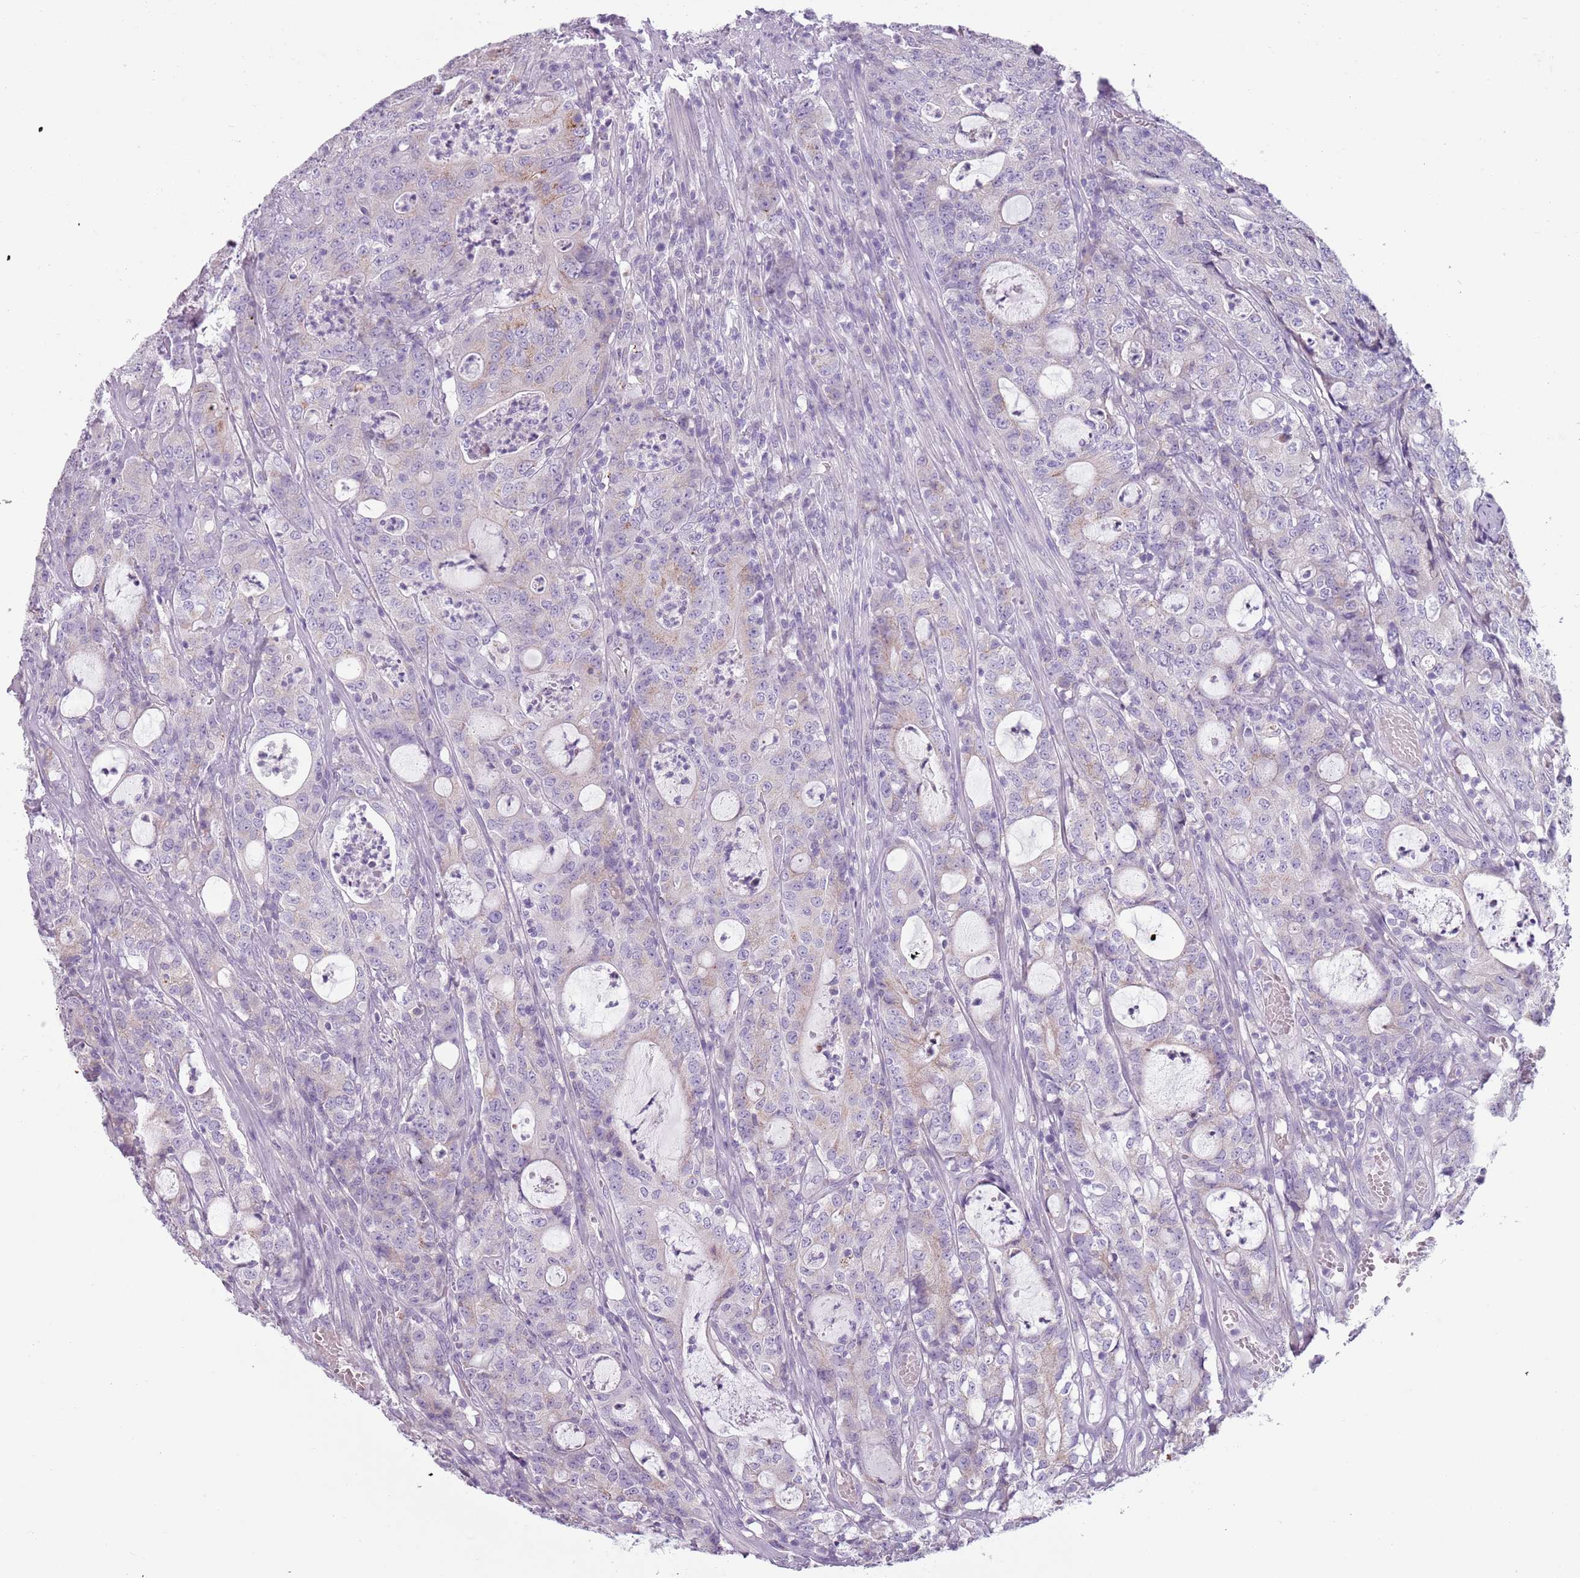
{"staining": {"intensity": "moderate", "quantity": "<25%", "location": "cytoplasmic/membranous"}, "tissue": "colorectal cancer", "cell_type": "Tumor cells", "image_type": "cancer", "snomed": [{"axis": "morphology", "description": "Adenocarcinoma, NOS"}, {"axis": "topography", "description": "Colon"}], "caption": "Colorectal cancer (adenocarcinoma) stained for a protein reveals moderate cytoplasmic/membranous positivity in tumor cells.", "gene": "MEGF8", "patient": {"sex": "male", "age": 83}}